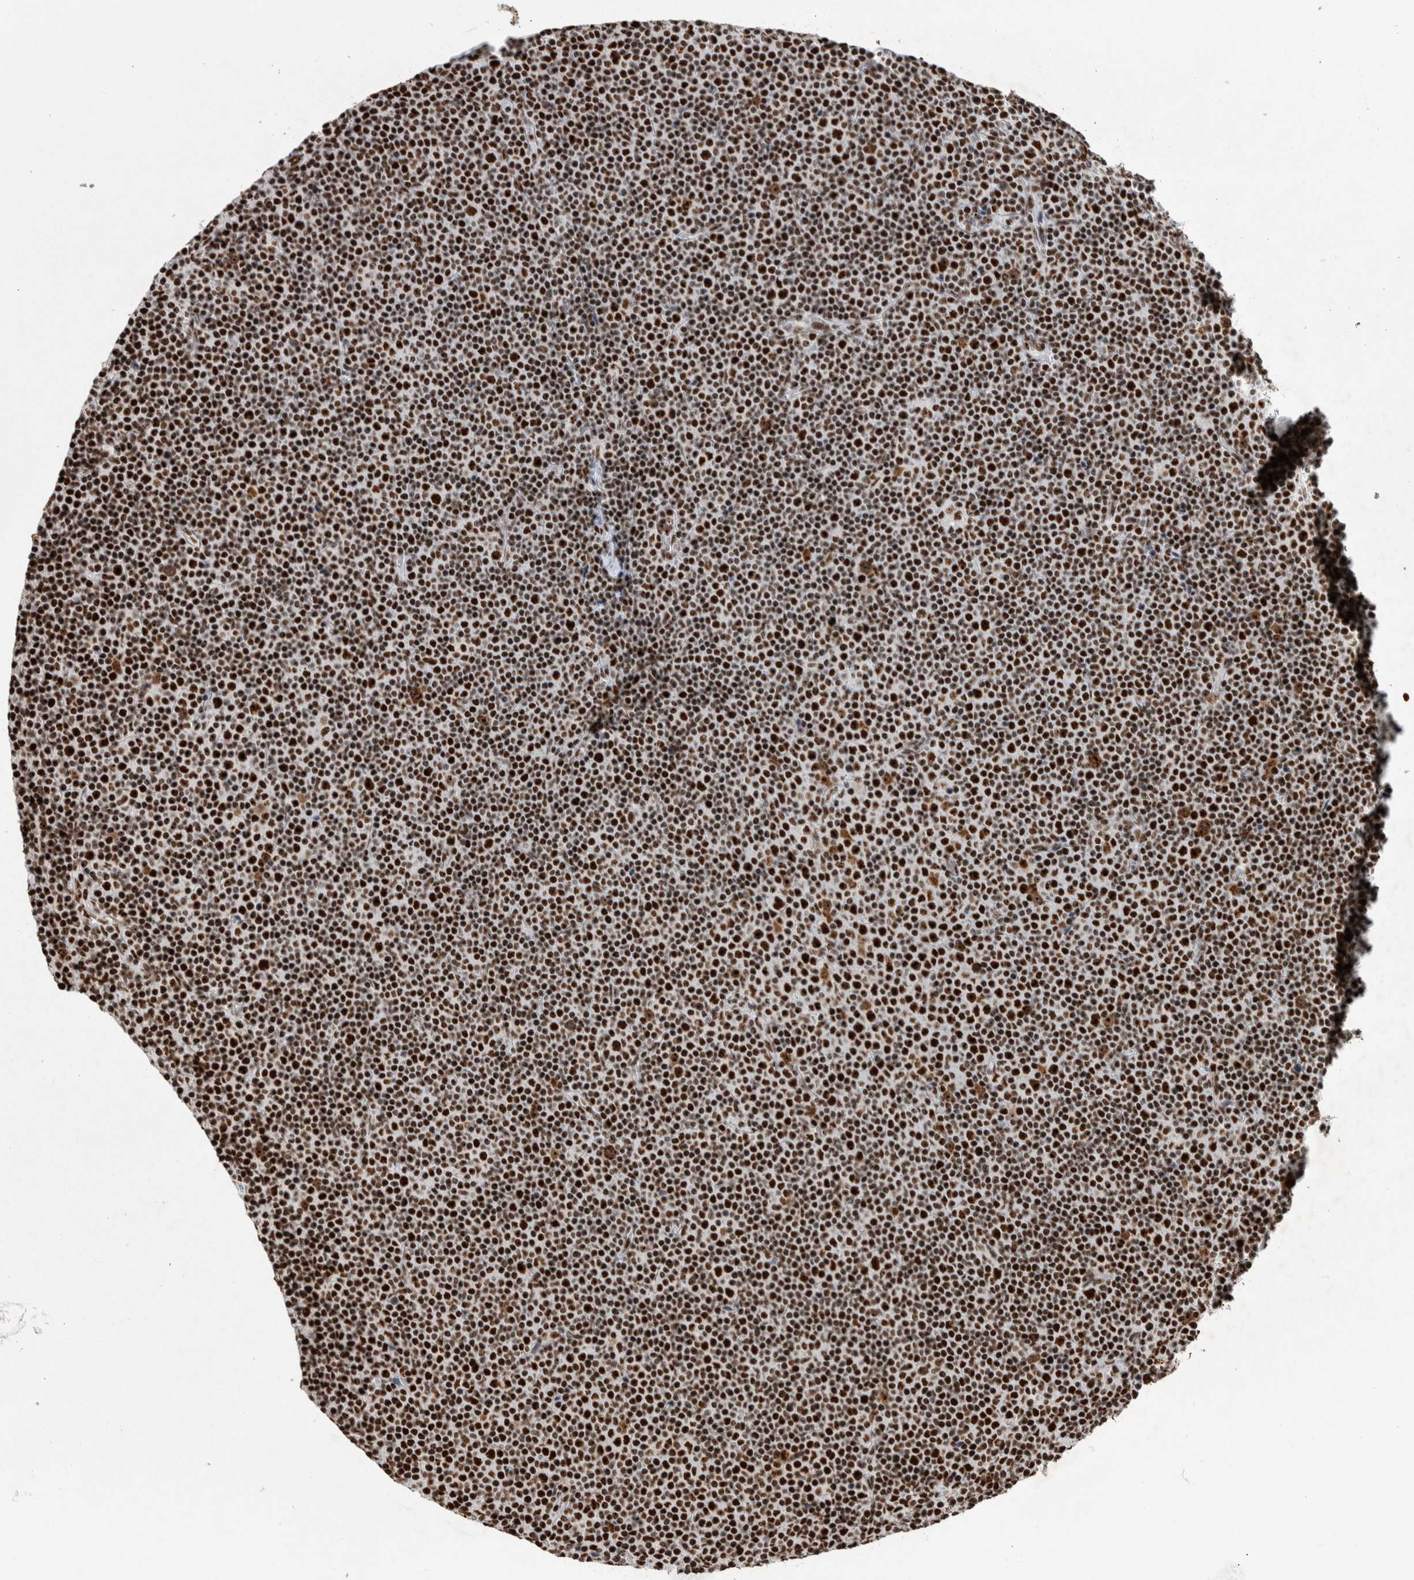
{"staining": {"intensity": "strong", "quantity": ">75%", "location": "nuclear"}, "tissue": "lymphoma", "cell_type": "Tumor cells", "image_type": "cancer", "snomed": [{"axis": "morphology", "description": "Malignant lymphoma, non-Hodgkin's type, Low grade"}, {"axis": "topography", "description": "Lymph node"}], "caption": "This micrograph shows low-grade malignant lymphoma, non-Hodgkin's type stained with IHC to label a protein in brown. The nuclear of tumor cells show strong positivity for the protein. Nuclei are counter-stained blue.", "gene": "NCL", "patient": {"sex": "female", "age": 67}}